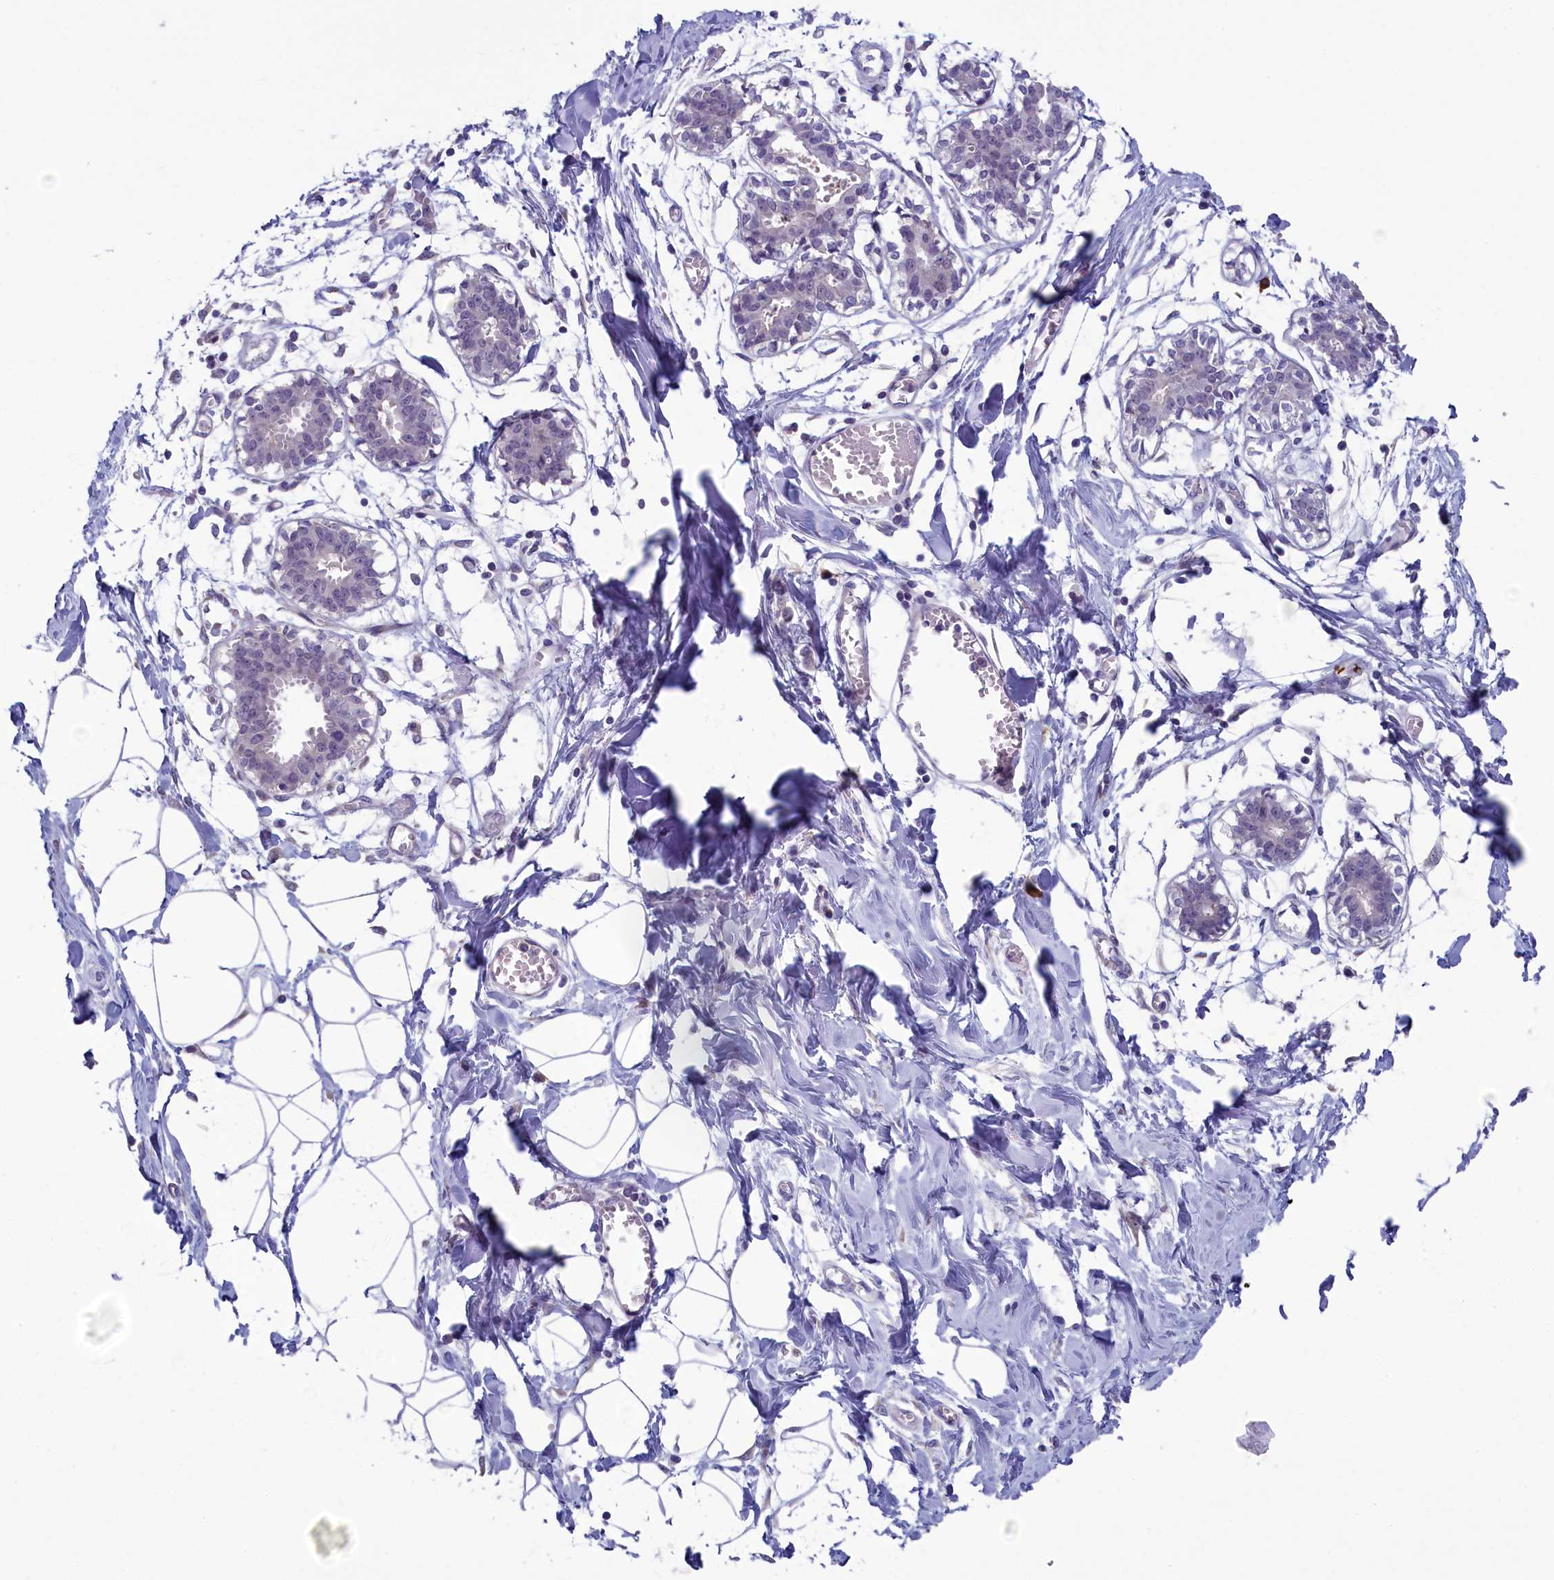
{"staining": {"intensity": "negative", "quantity": "none", "location": "none"}, "tissue": "breast", "cell_type": "Adipocytes", "image_type": "normal", "snomed": [{"axis": "morphology", "description": "Normal tissue, NOS"}, {"axis": "topography", "description": "Breast"}], "caption": "A high-resolution histopathology image shows immunohistochemistry staining of normal breast, which exhibits no significant positivity in adipocytes.", "gene": "CNEP1R1", "patient": {"sex": "female", "age": 27}}